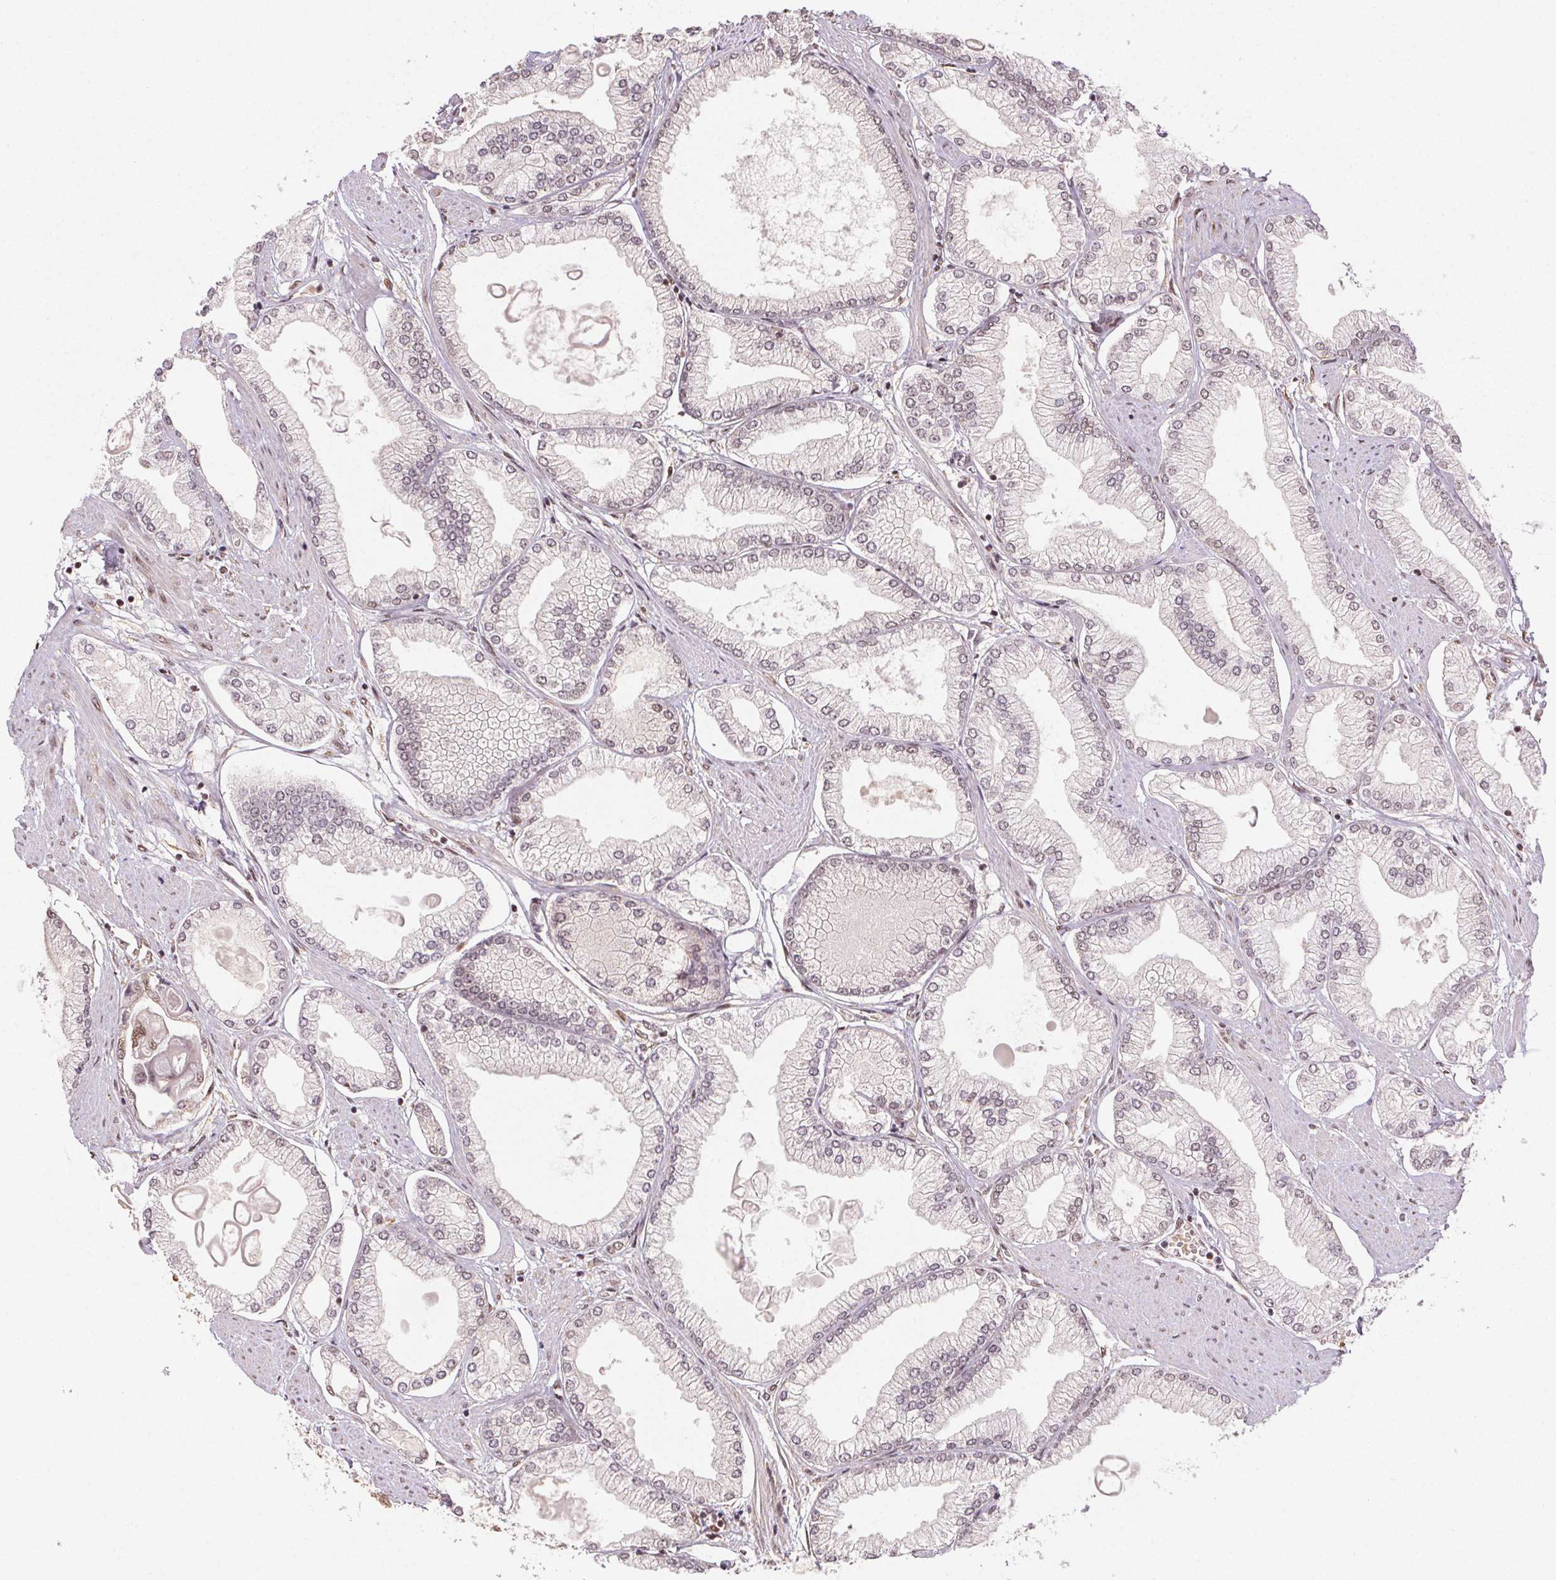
{"staining": {"intensity": "weak", "quantity": "<25%", "location": "cytoplasmic/membranous,nuclear"}, "tissue": "prostate cancer", "cell_type": "Tumor cells", "image_type": "cancer", "snomed": [{"axis": "morphology", "description": "Adenocarcinoma, High grade"}, {"axis": "topography", "description": "Prostate"}], "caption": "Immunohistochemistry photomicrograph of neoplastic tissue: prostate adenocarcinoma (high-grade) stained with DAB exhibits no significant protein staining in tumor cells. (DAB (3,3'-diaminobenzidine) IHC, high magnification).", "gene": "TREML4", "patient": {"sex": "male", "age": 68}}